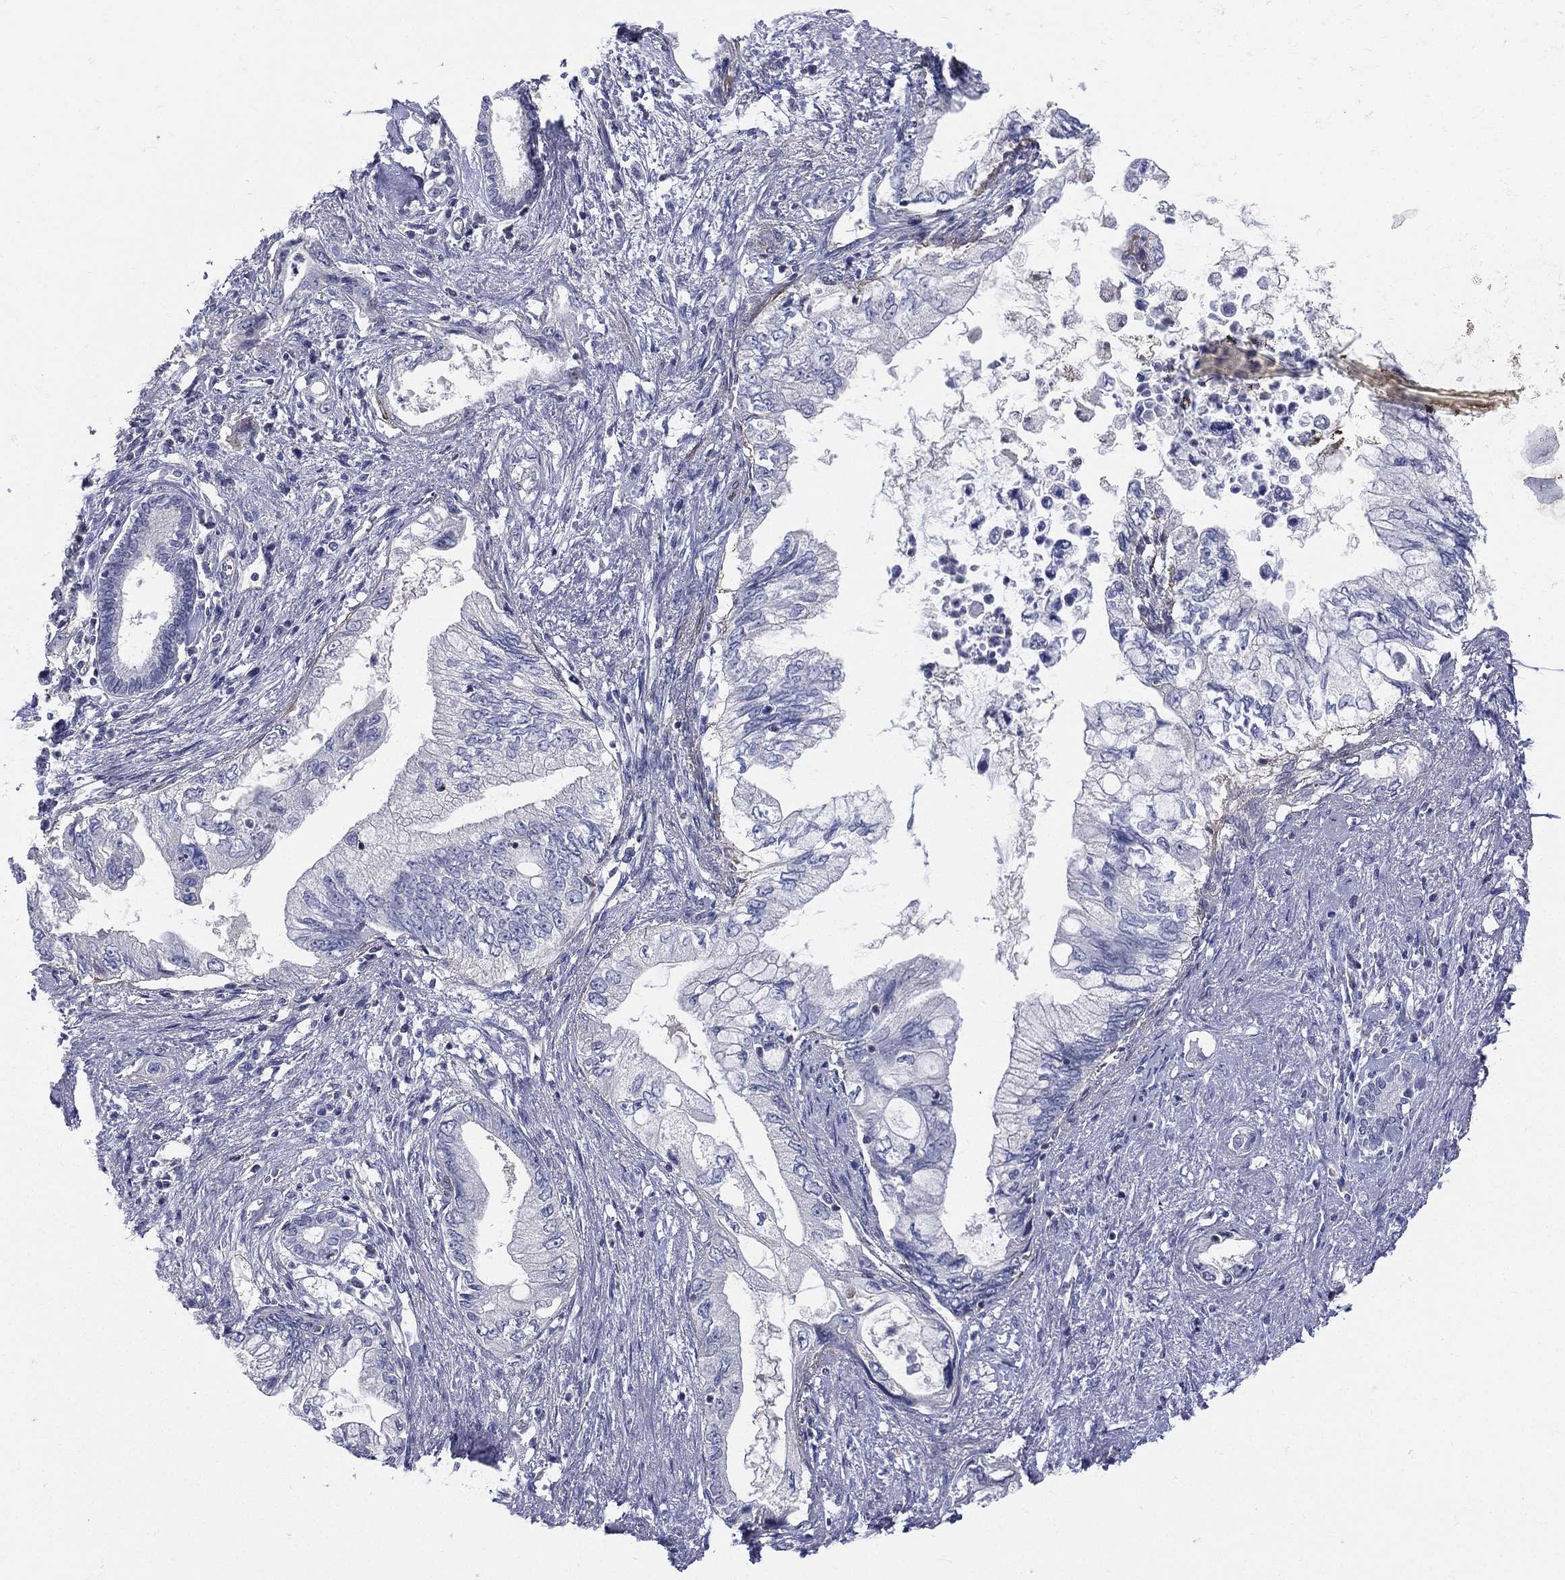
{"staining": {"intensity": "negative", "quantity": "none", "location": "none"}, "tissue": "pancreatic cancer", "cell_type": "Tumor cells", "image_type": "cancer", "snomed": [{"axis": "morphology", "description": "Adenocarcinoma, NOS"}, {"axis": "topography", "description": "Pancreas"}], "caption": "An immunohistochemistry (IHC) histopathology image of pancreatic cancer is shown. There is no staining in tumor cells of pancreatic cancer.", "gene": "ETNPPL", "patient": {"sex": "female", "age": 73}}